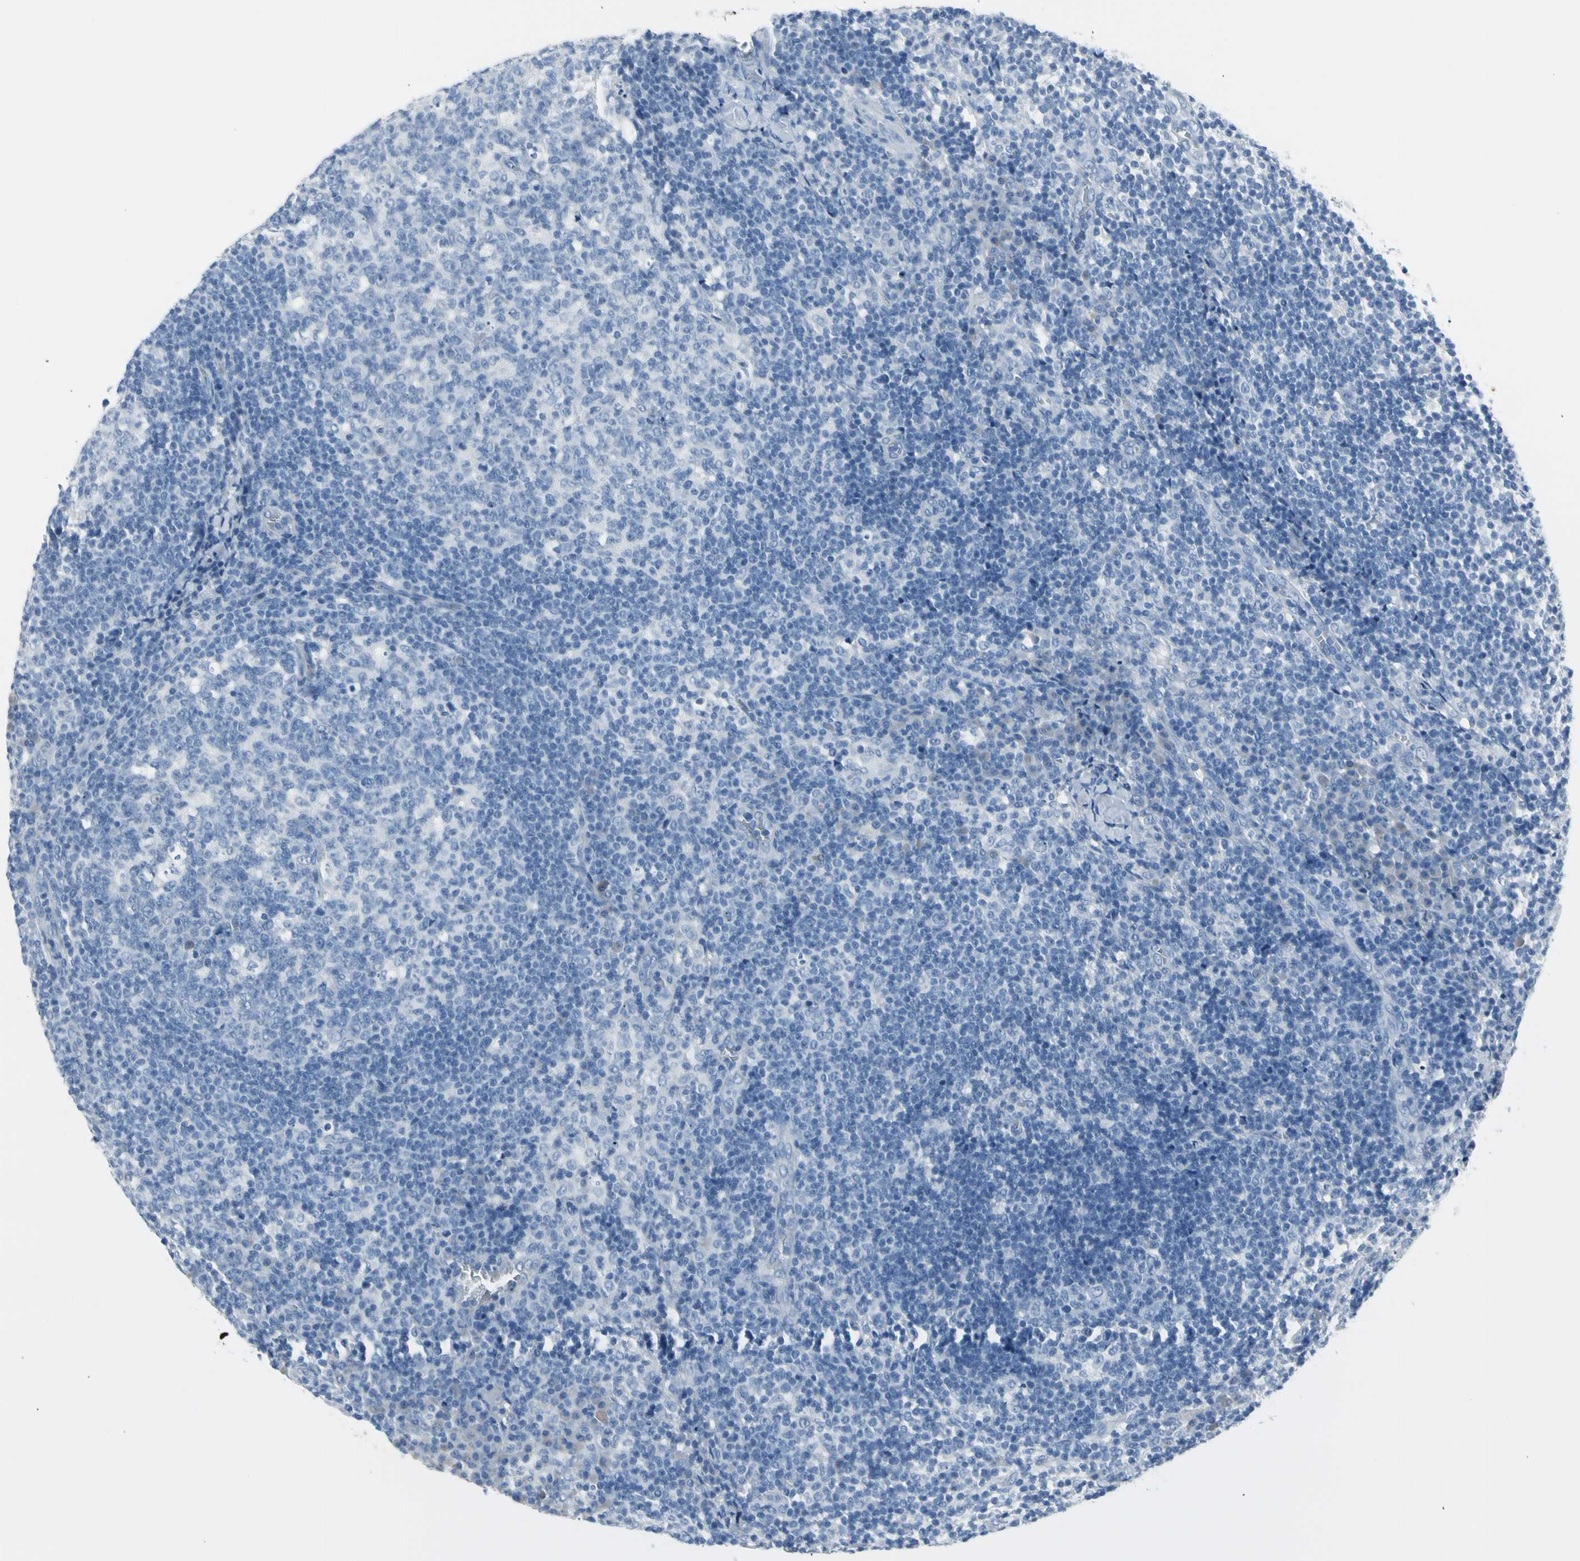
{"staining": {"intensity": "negative", "quantity": "none", "location": "none"}, "tissue": "lymph node", "cell_type": "Germinal center cells", "image_type": "normal", "snomed": [{"axis": "morphology", "description": "Normal tissue, NOS"}, {"axis": "morphology", "description": "Inflammation, NOS"}, {"axis": "topography", "description": "Lymph node"}], "caption": "Photomicrograph shows no protein staining in germinal center cells of unremarkable lymph node. (DAB (3,3'-diaminobenzidine) immunohistochemistry (IHC) visualized using brightfield microscopy, high magnification).", "gene": "TPO", "patient": {"sex": "male", "age": 55}}